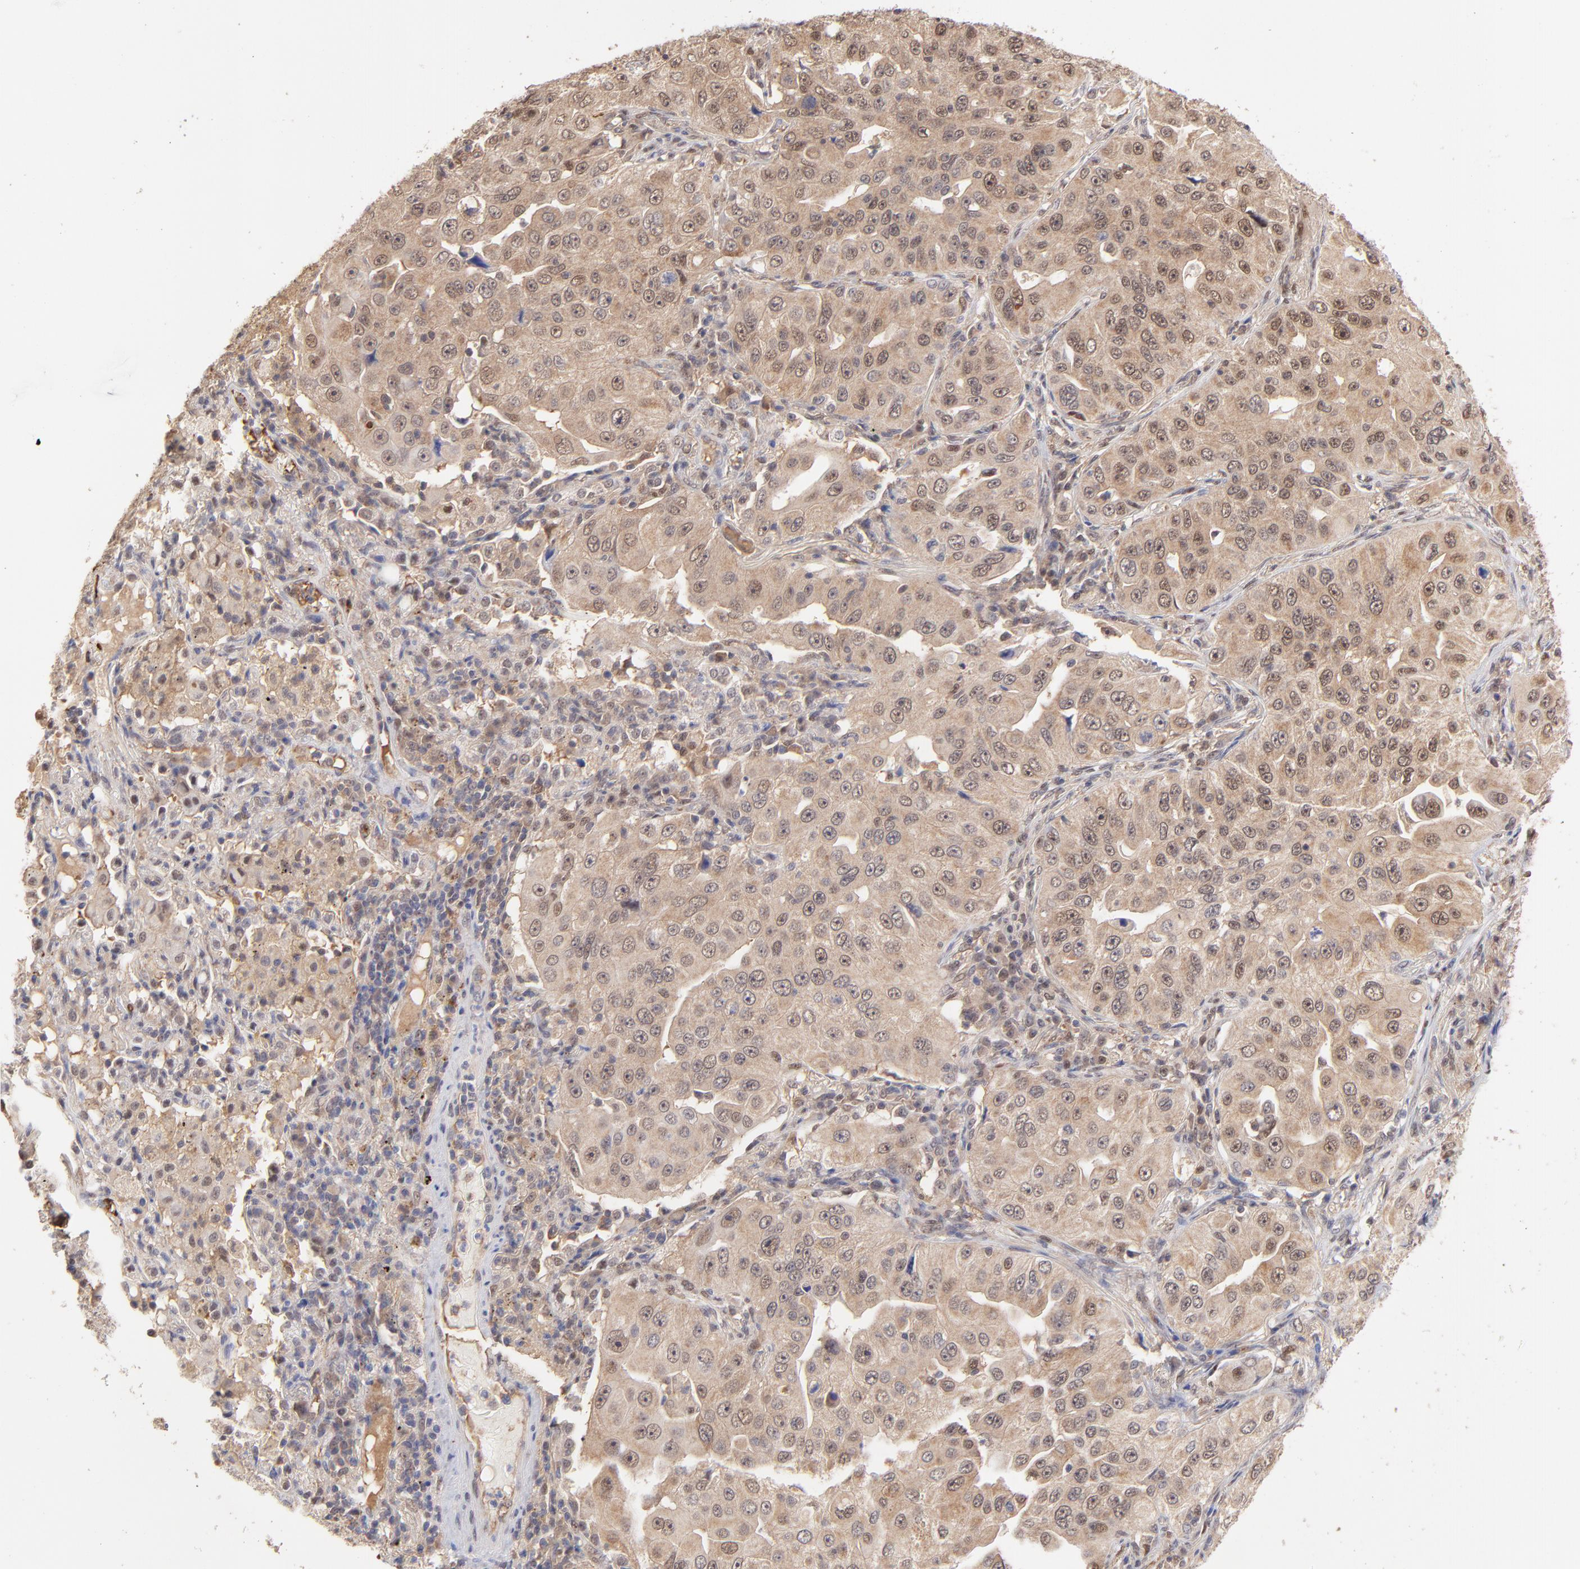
{"staining": {"intensity": "moderate", "quantity": ">75%", "location": "cytoplasmic/membranous,nuclear"}, "tissue": "lung cancer", "cell_type": "Tumor cells", "image_type": "cancer", "snomed": [{"axis": "morphology", "description": "Adenocarcinoma, NOS"}, {"axis": "topography", "description": "Lung"}], "caption": "Moderate cytoplasmic/membranous and nuclear staining for a protein is identified in about >75% of tumor cells of lung adenocarcinoma using IHC.", "gene": "PSMD14", "patient": {"sex": "male", "age": 84}}